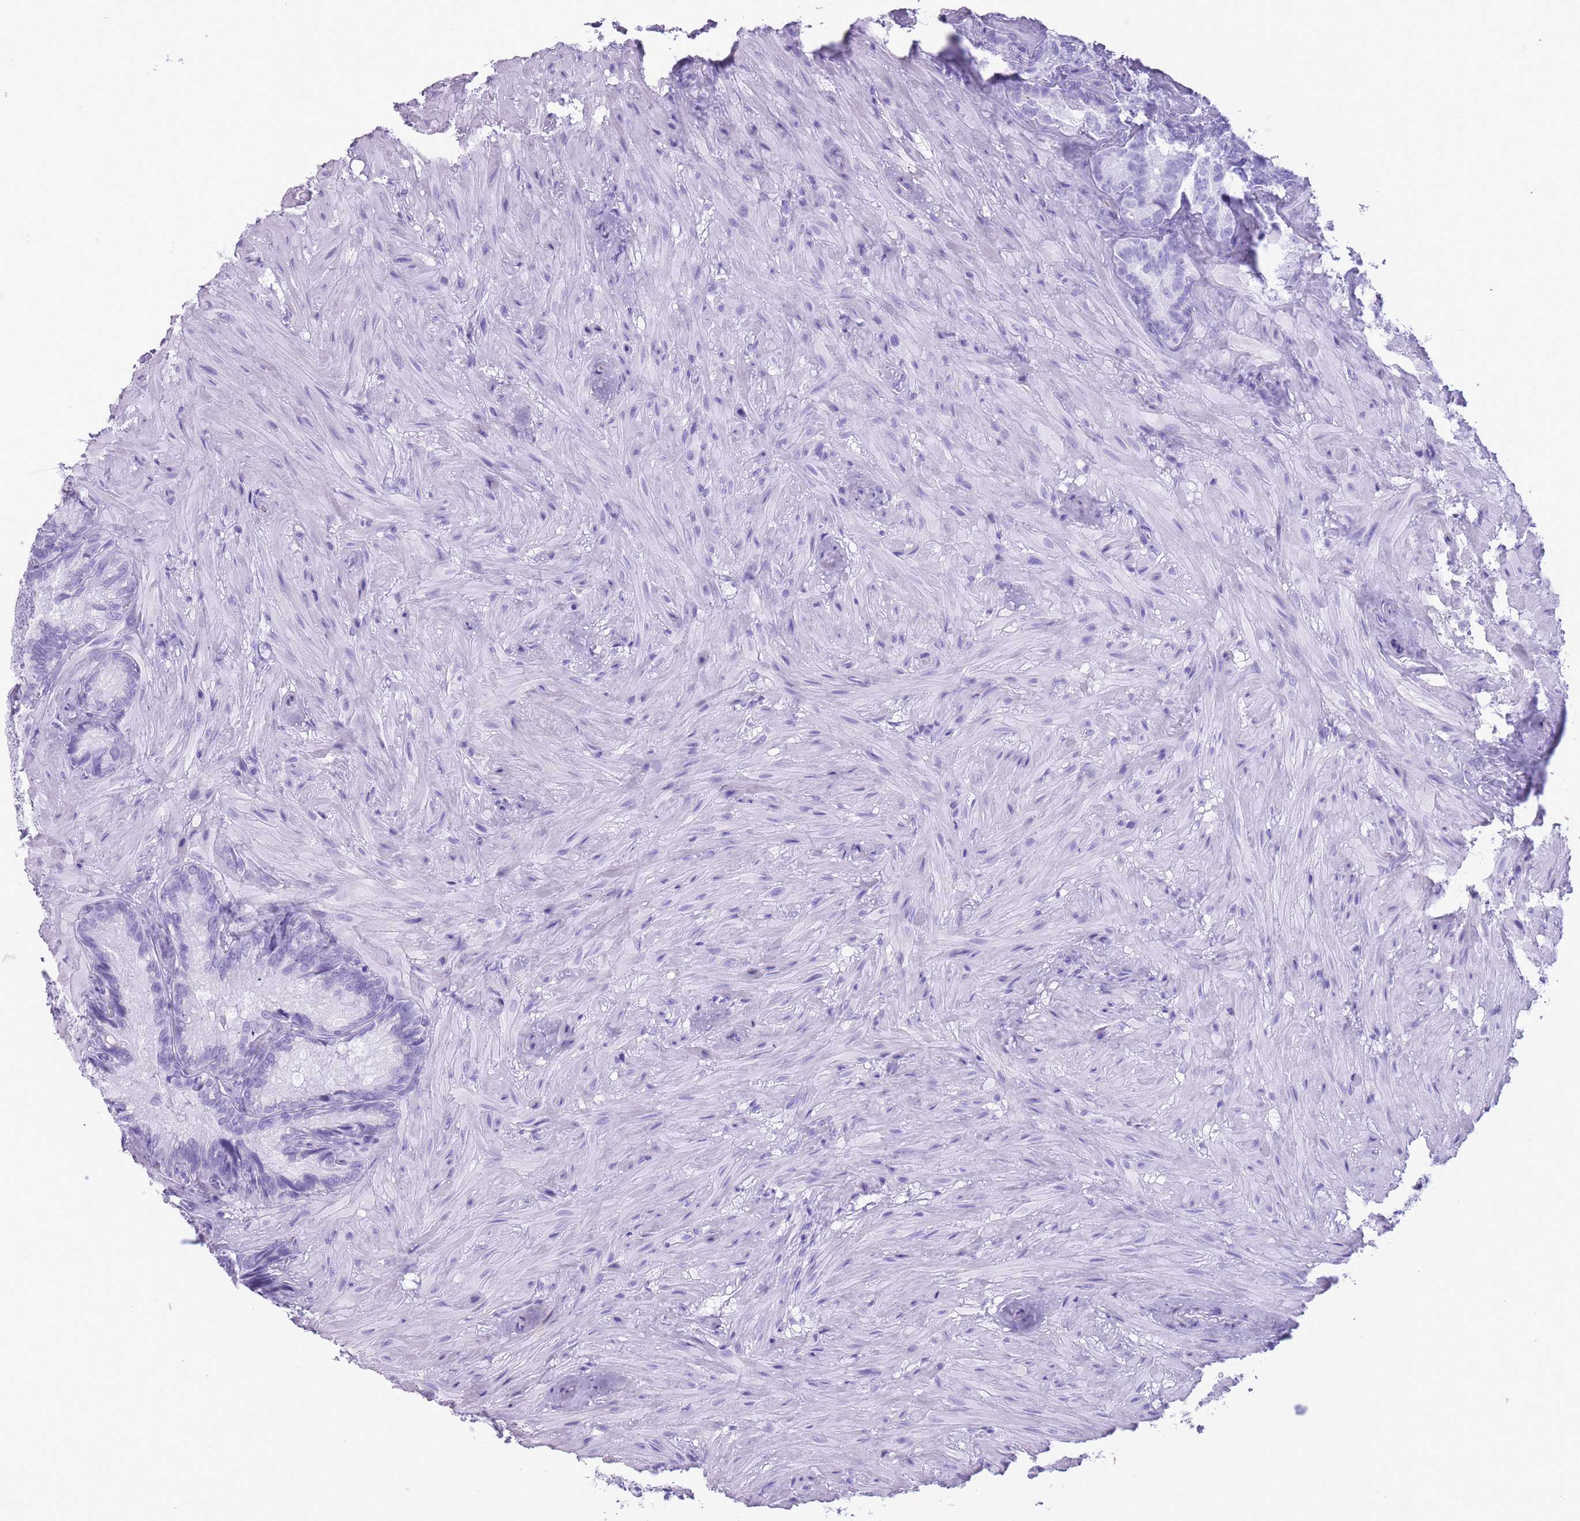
{"staining": {"intensity": "weak", "quantity": "<25%", "location": "cytoplasmic/membranous"}, "tissue": "seminal vesicle", "cell_type": "Glandular cells", "image_type": "normal", "snomed": [{"axis": "morphology", "description": "Normal tissue, NOS"}, {"axis": "topography", "description": "Seminal veicle"}], "caption": "IHC of benign seminal vesicle reveals no expression in glandular cells.", "gene": "OR4F16", "patient": {"sex": "male", "age": 62}}